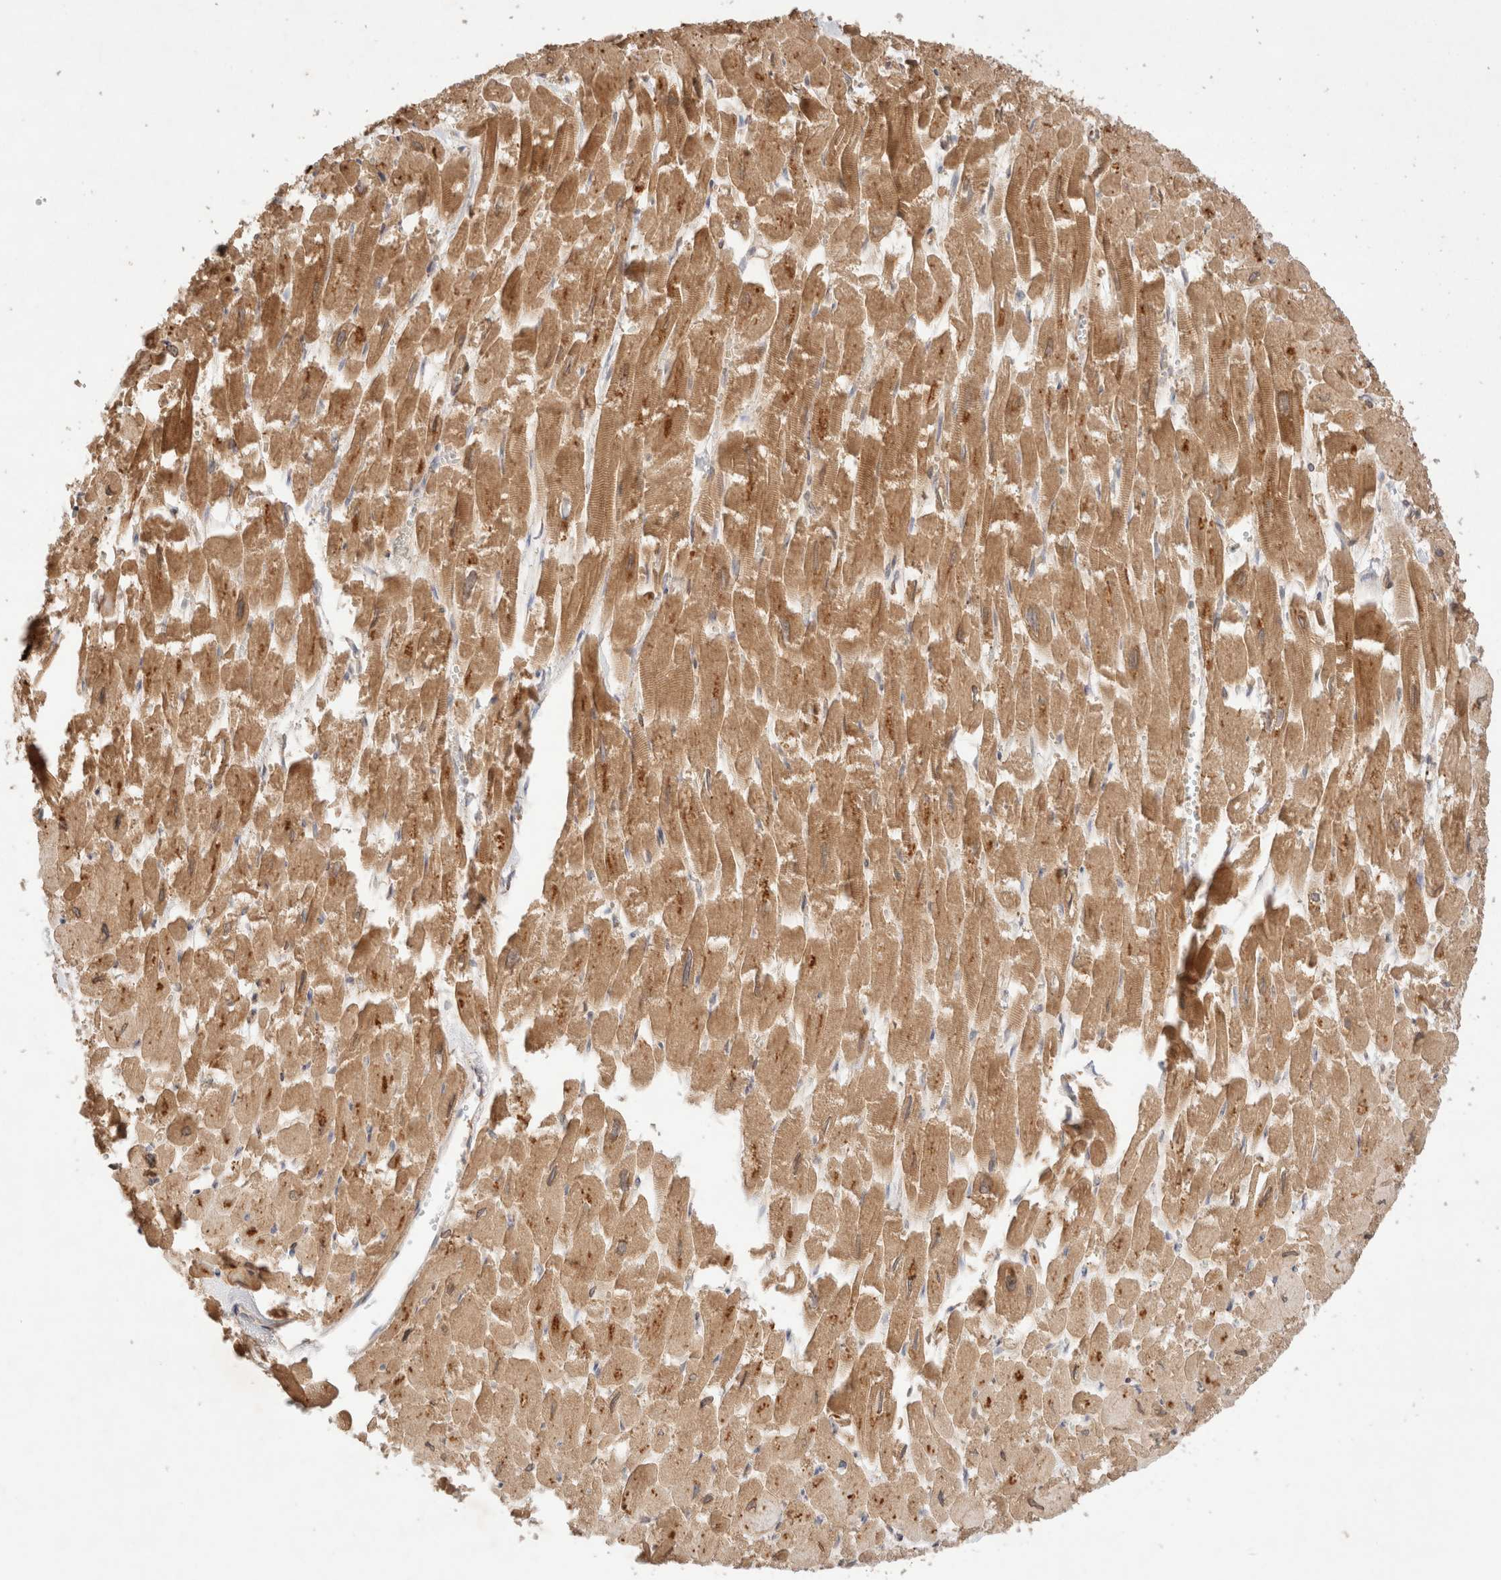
{"staining": {"intensity": "moderate", "quantity": ">75%", "location": "cytoplasmic/membranous"}, "tissue": "heart muscle", "cell_type": "Cardiomyocytes", "image_type": "normal", "snomed": [{"axis": "morphology", "description": "Normal tissue, NOS"}, {"axis": "topography", "description": "Heart"}], "caption": "A photomicrograph of human heart muscle stained for a protein displays moderate cytoplasmic/membranous brown staining in cardiomyocytes. Using DAB (3,3'-diaminobenzidine) (brown) and hematoxylin (blue) stains, captured at high magnification using brightfield microscopy.", "gene": "CARNMT1", "patient": {"sex": "male", "age": 54}}